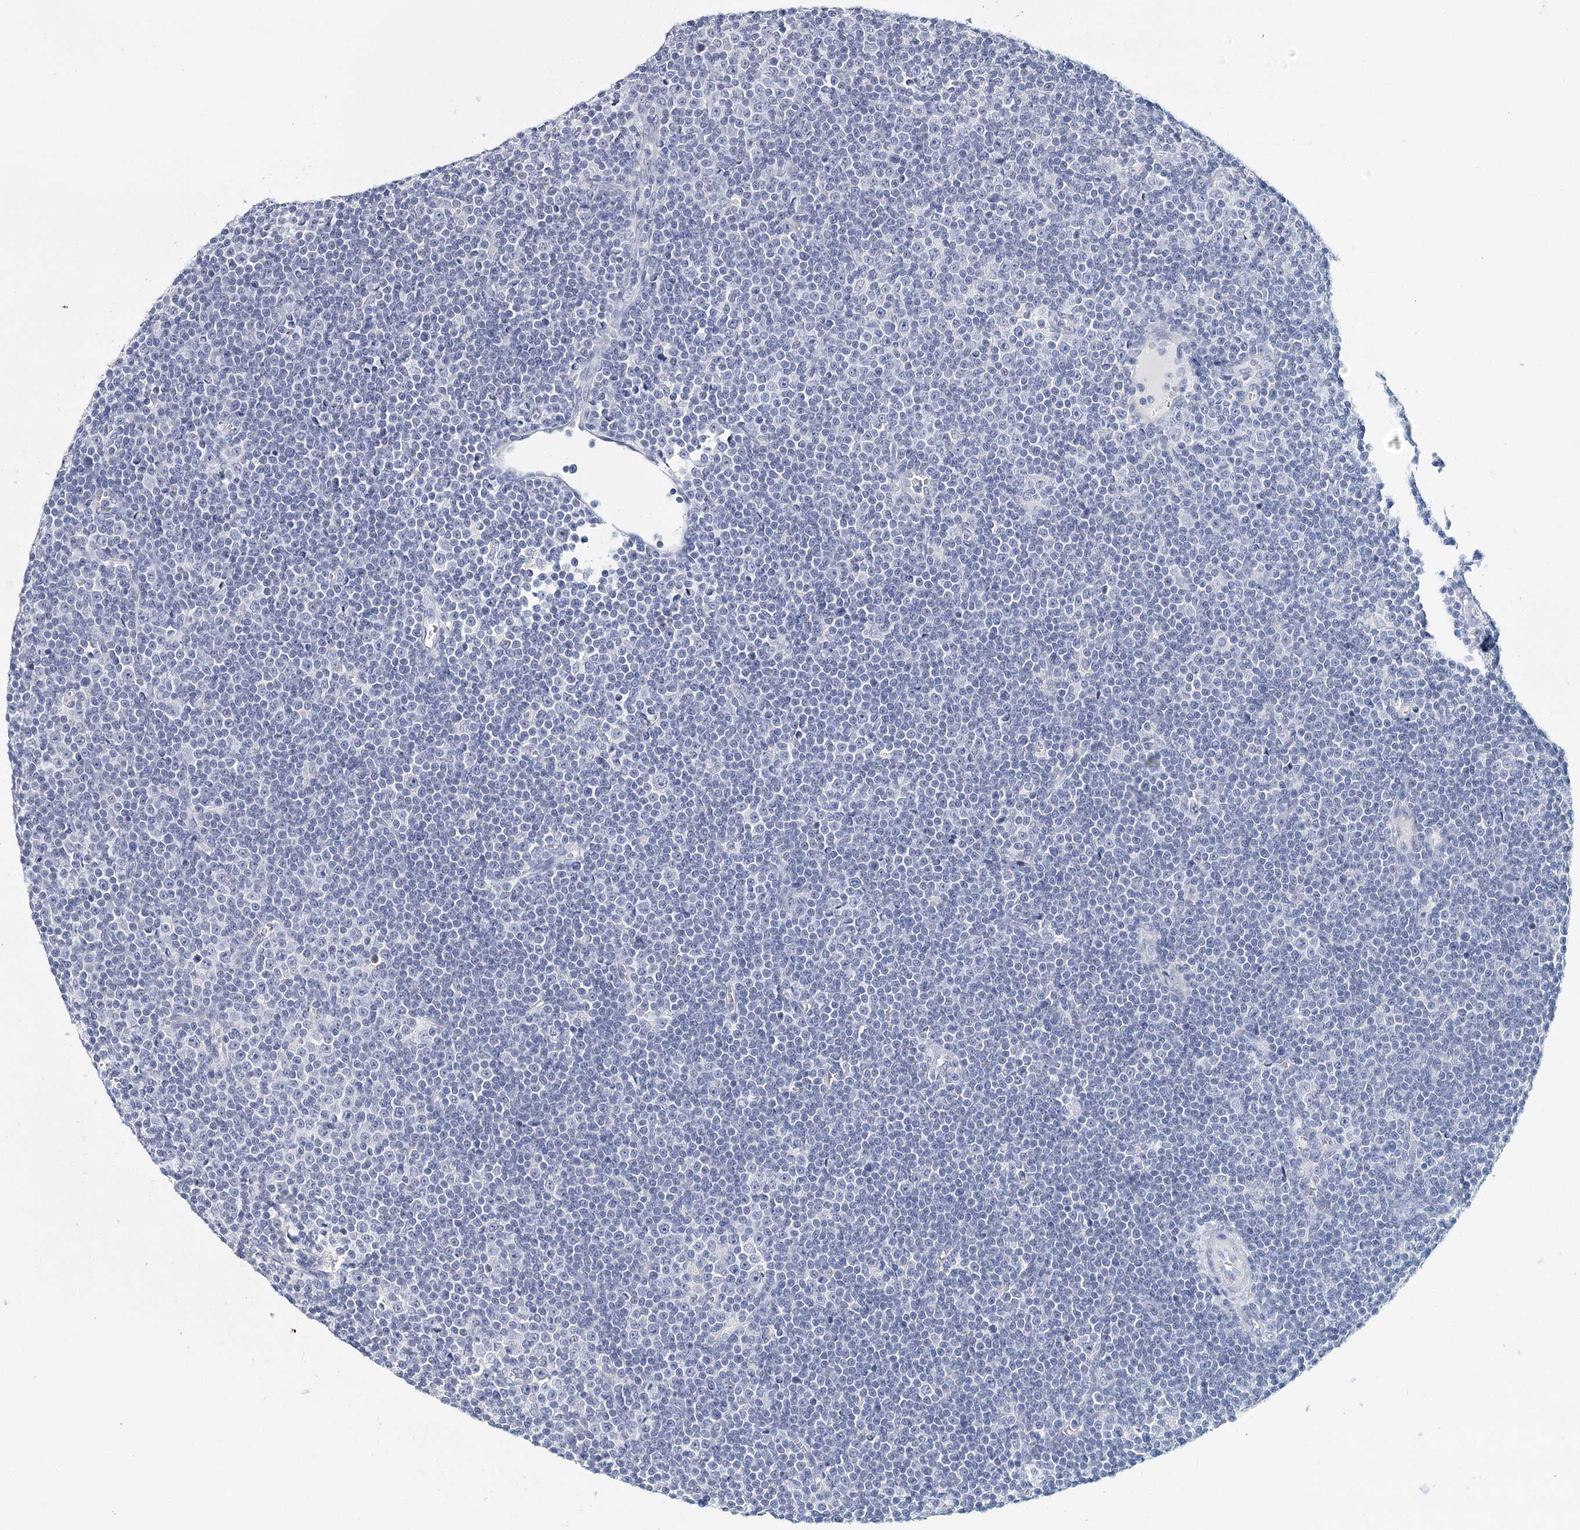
{"staining": {"intensity": "negative", "quantity": "none", "location": "none"}, "tissue": "lymphoma", "cell_type": "Tumor cells", "image_type": "cancer", "snomed": [{"axis": "morphology", "description": "Malignant lymphoma, non-Hodgkin's type, Low grade"}, {"axis": "topography", "description": "Lymph node"}], "caption": "IHC micrograph of neoplastic tissue: lymphoma stained with DAB shows no significant protein expression in tumor cells.", "gene": "HSPA4L", "patient": {"sex": "female", "age": 67}}